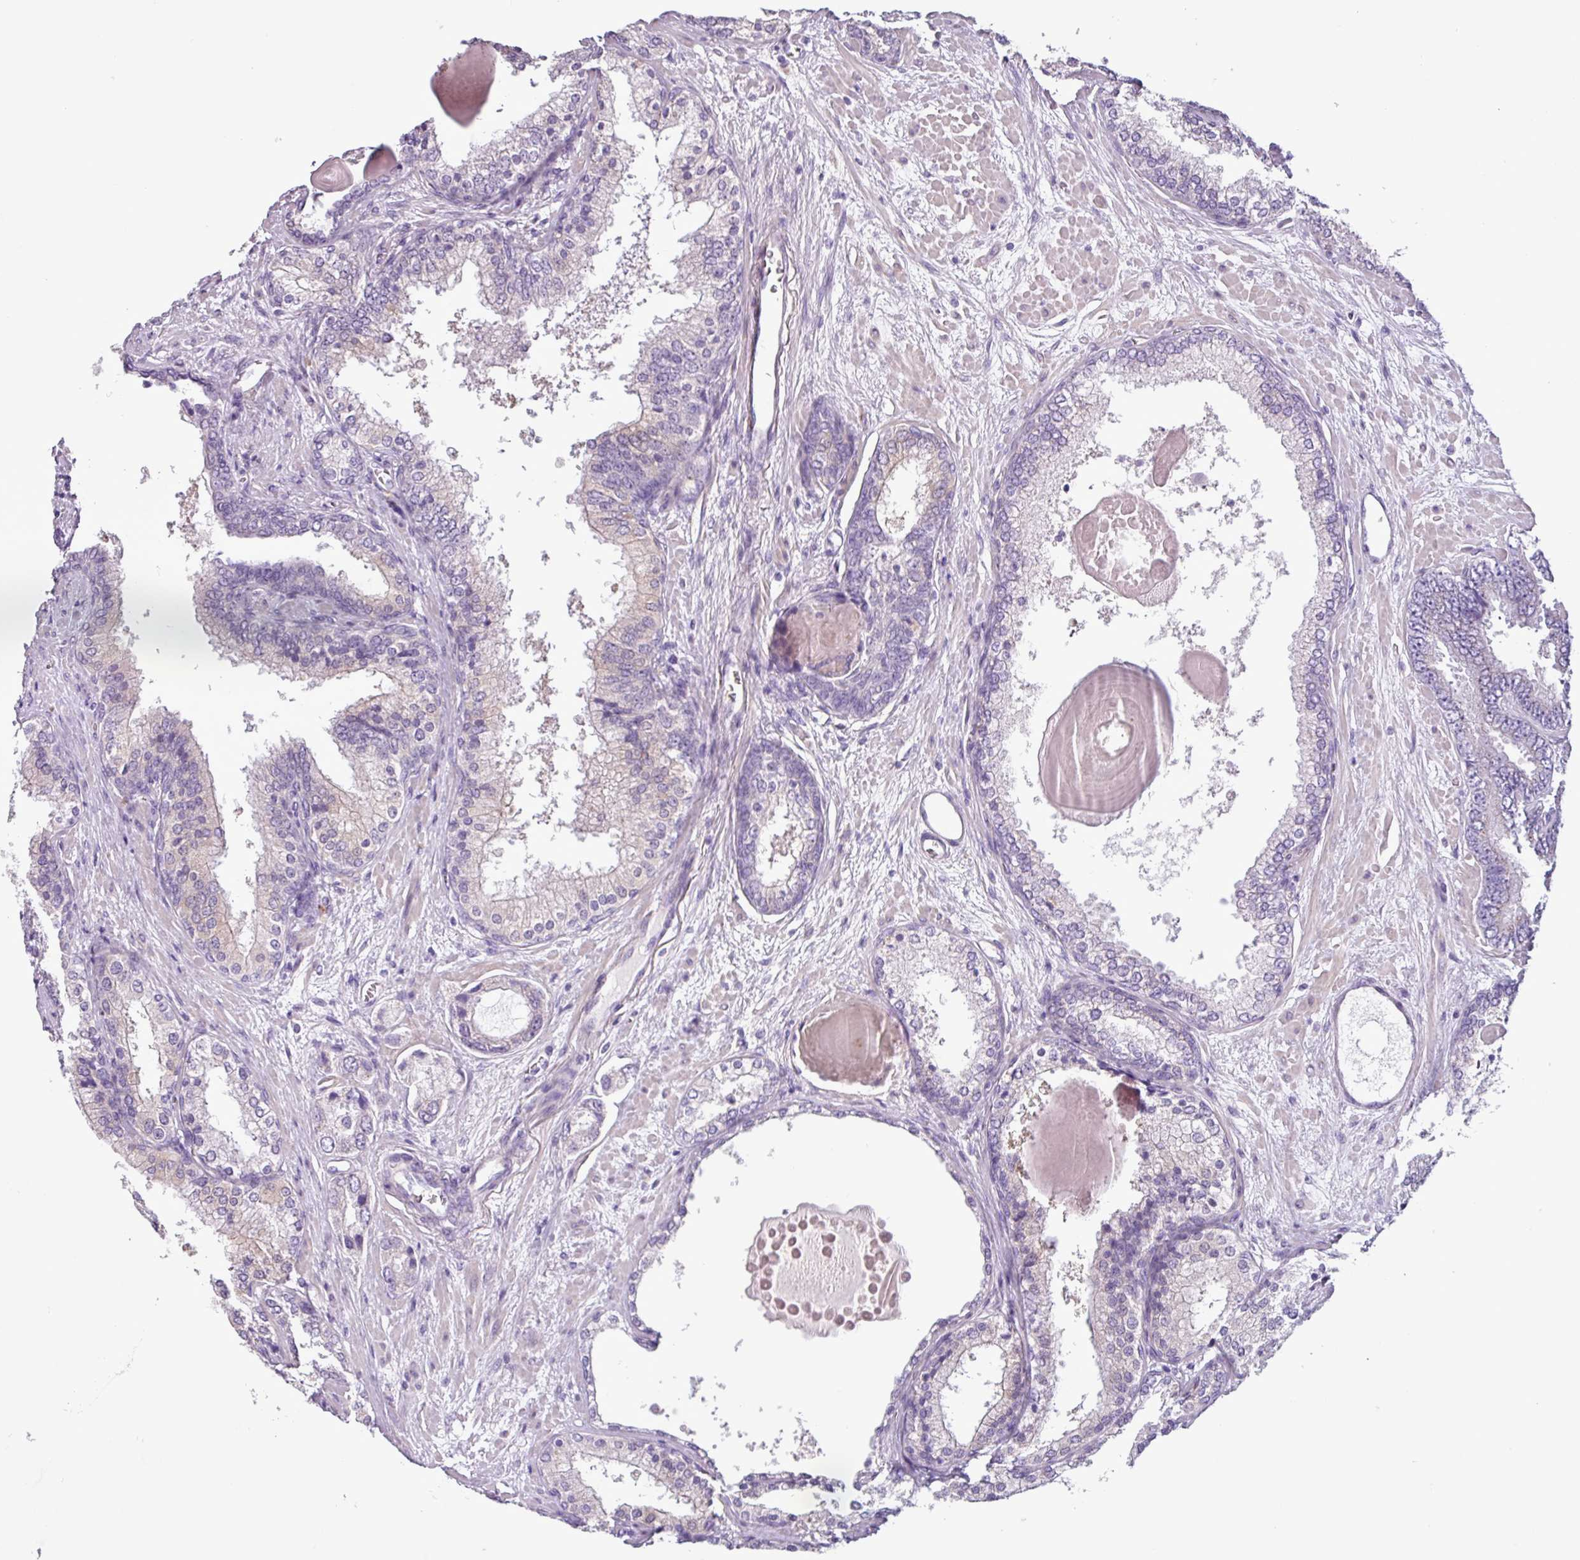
{"staining": {"intensity": "negative", "quantity": "none", "location": "none"}, "tissue": "prostate cancer", "cell_type": "Tumor cells", "image_type": "cancer", "snomed": [{"axis": "morphology", "description": "Adenocarcinoma, High grade"}, {"axis": "topography", "description": "Prostate"}], "caption": "This is an immunohistochemistry (IHC) micrograph of human prostate high-grade adenocarcinoma. There is no staining in tumor cells.", "gene": "C9orf24", "patient": {"sex": "male", "age": 63}}